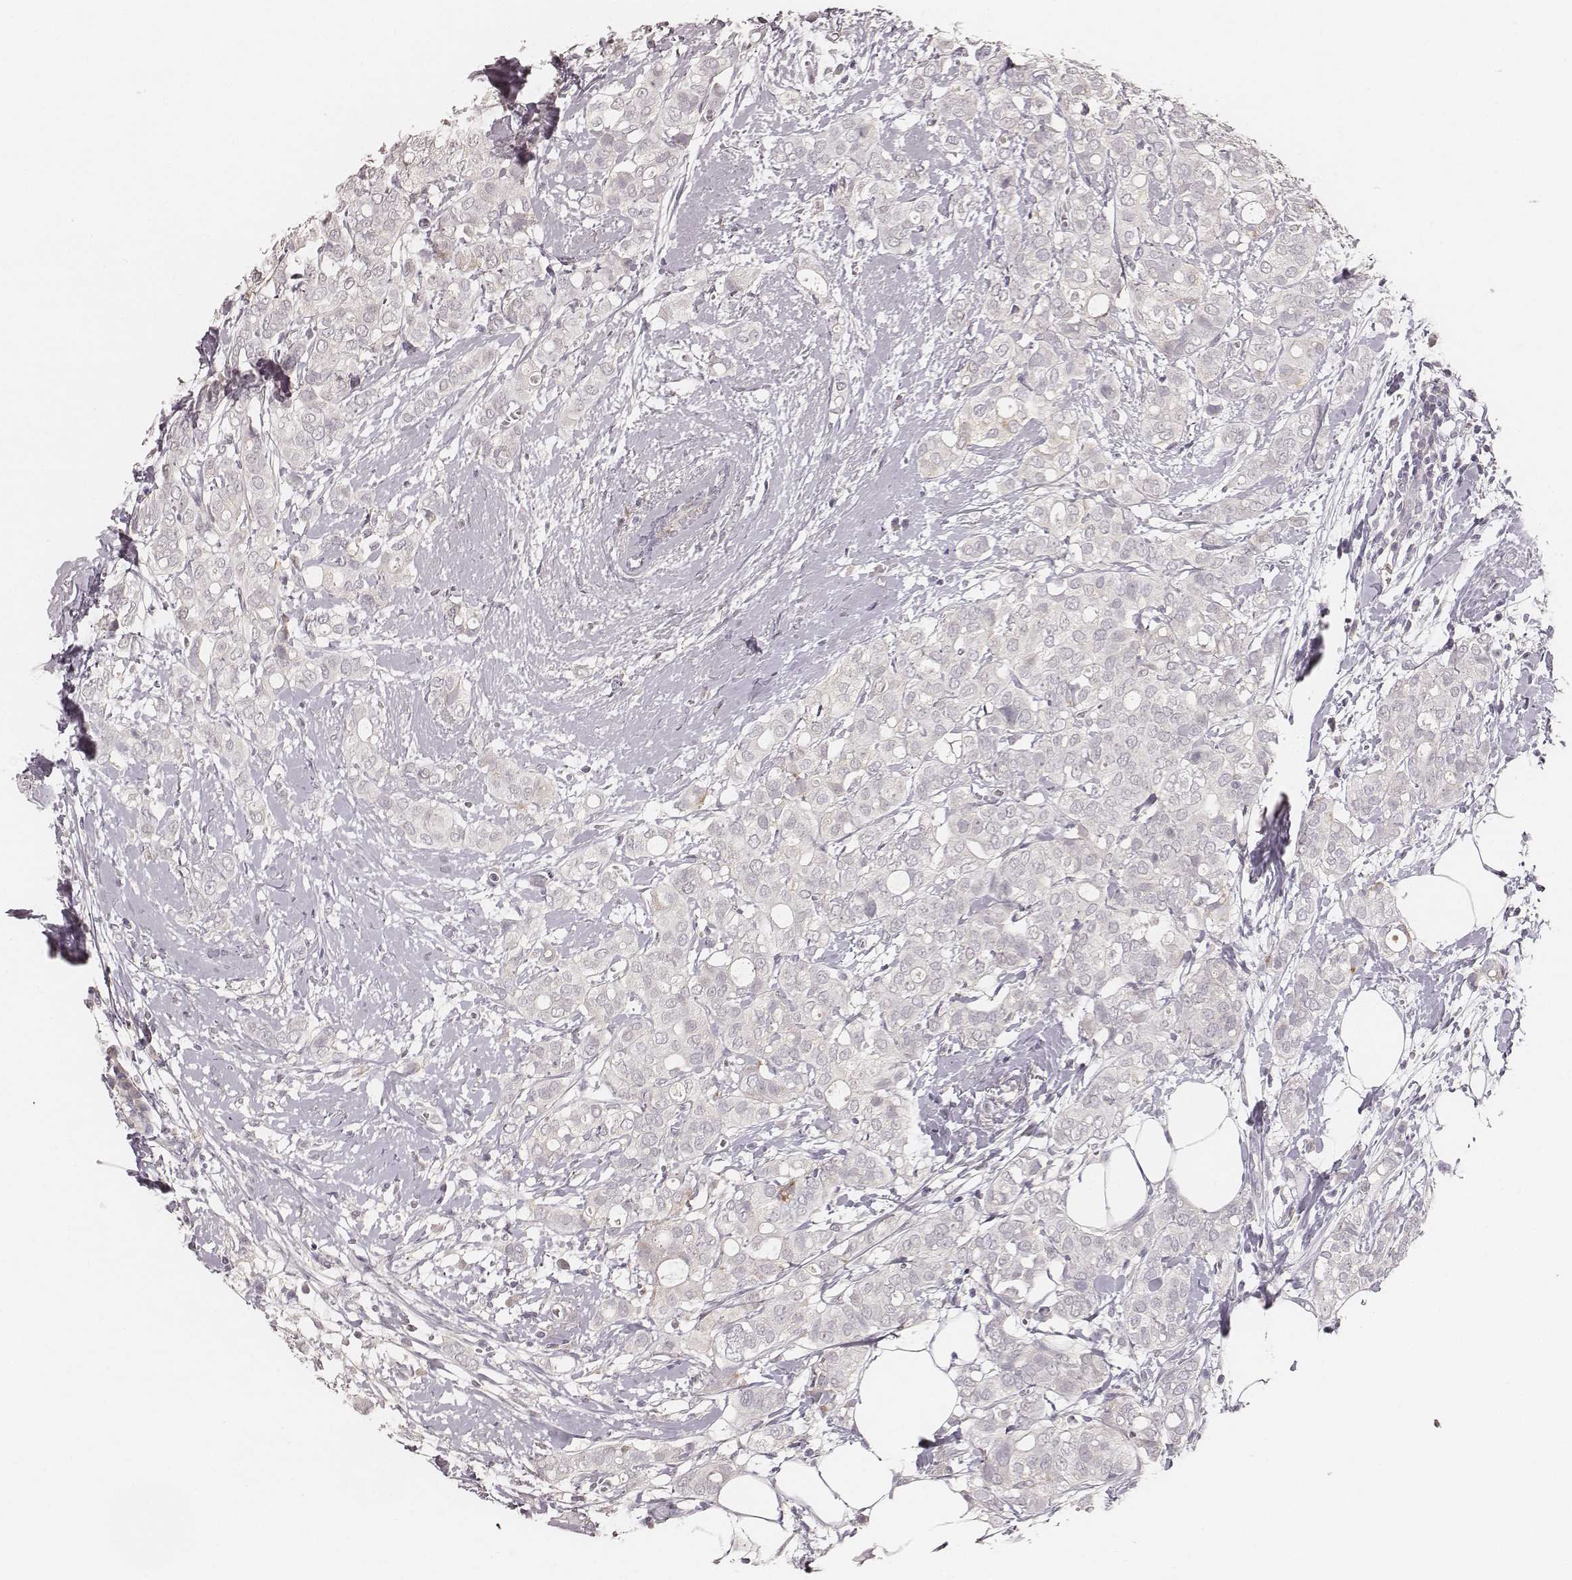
{"staining": {"intensity": "negative", "quantity": "none", "location": "none"}, "tissue": "breast cancer", "cell_type": "Tumor cells", "image_type": "cancer", "snomed": [{"axis": "morphology", "description": "Duct carcinoma"}, {"axis": "topography", "description": "Breast"}], "caption": "Immunohistochemical staining of breast intraductal carcinoma exhibits no significant staining in tumor cells.", "gene": "MADCAM1", "patient": {"sex": "female", "age": 40}}